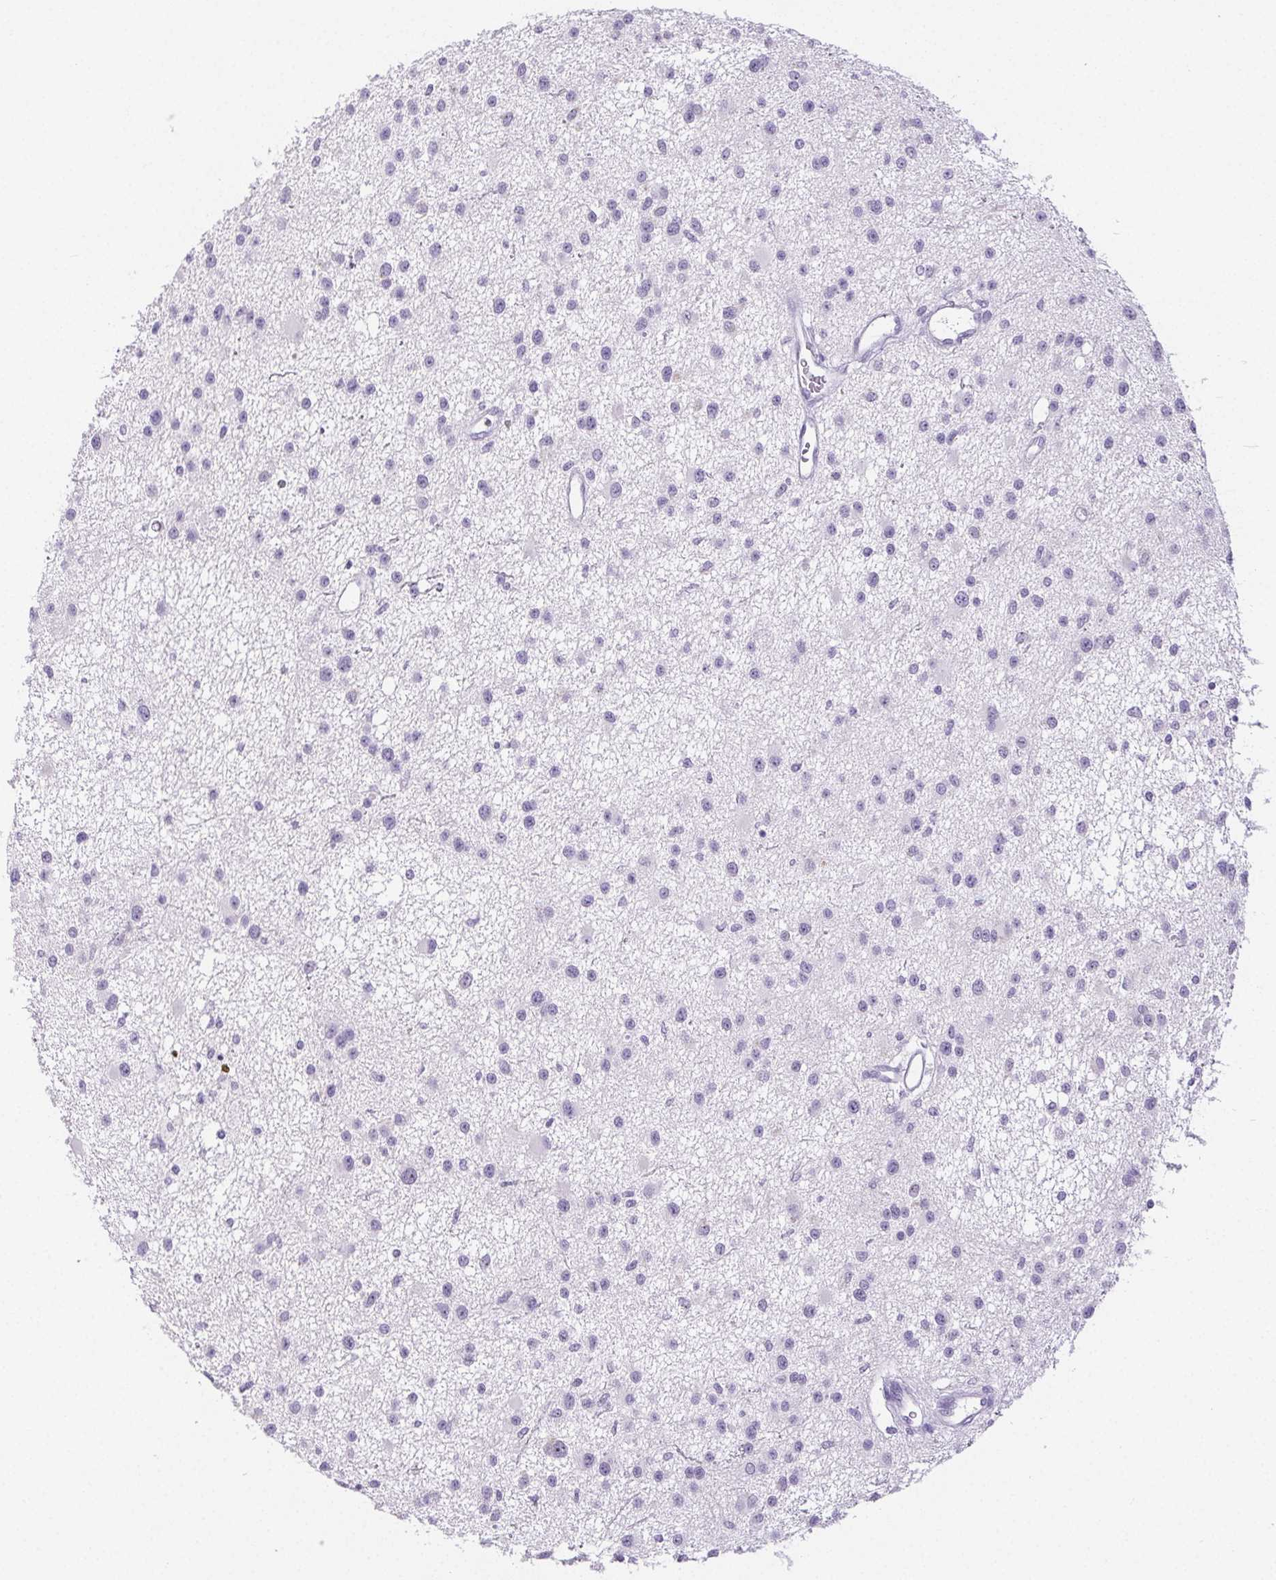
{"staining": {"intensity": "negative", "quantity": "none", "location": "none"}, "tissue": "glioma", "cell_type": "Tumor cells", "image_type": "cancer", "snomed": [{"axis": "morphology", "description": "Glioma, malignant, Low grade"}, {"axis": "topography", "description": "Brain"}], "caption": "IHC image of malignant glioma (low-grade) stained for a protein (brown), which reveals no staining in tumor cells.", "gene": "ST8SIA3", "patient": {"sex": "male", "age": 43}}